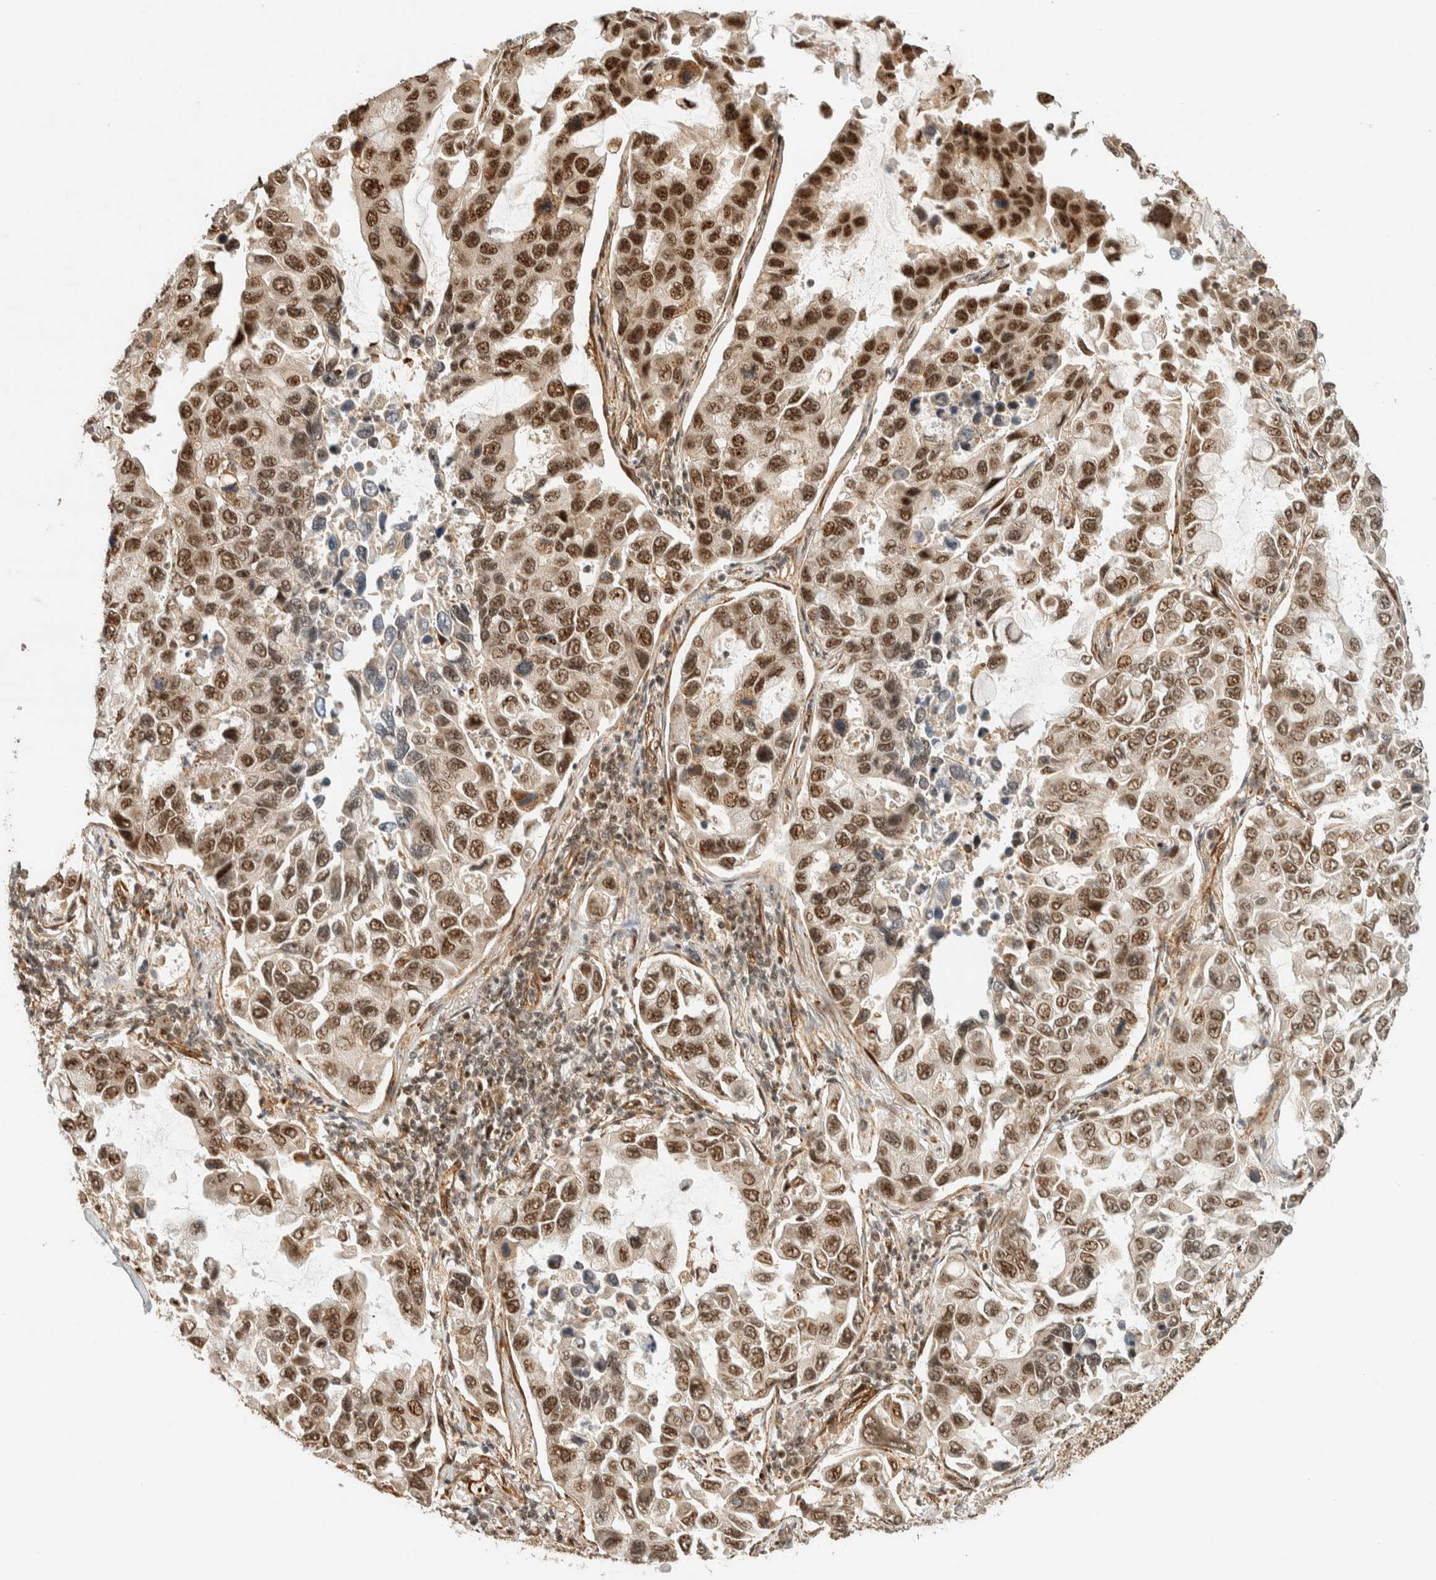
{"staining": {"intensity": "strong", "quantity": ">75%", "location": "nuclear"}, "tissue": "lung cancer", "cell_type": "Tumor cells", "image_type": "cancer", "snomed": [{"axis": "morphology", "description": "Adenocarcinoma, NOS"}, {"axis": "topography", "description": "Lung"}], "caption": "Lung cancer was stained to show a protein in brown. There is high levels of strong nuclear expression in approximately >75% of tumor cells.", "gene": "SIK1", "patient": {"sex": "male", "age": 64}}